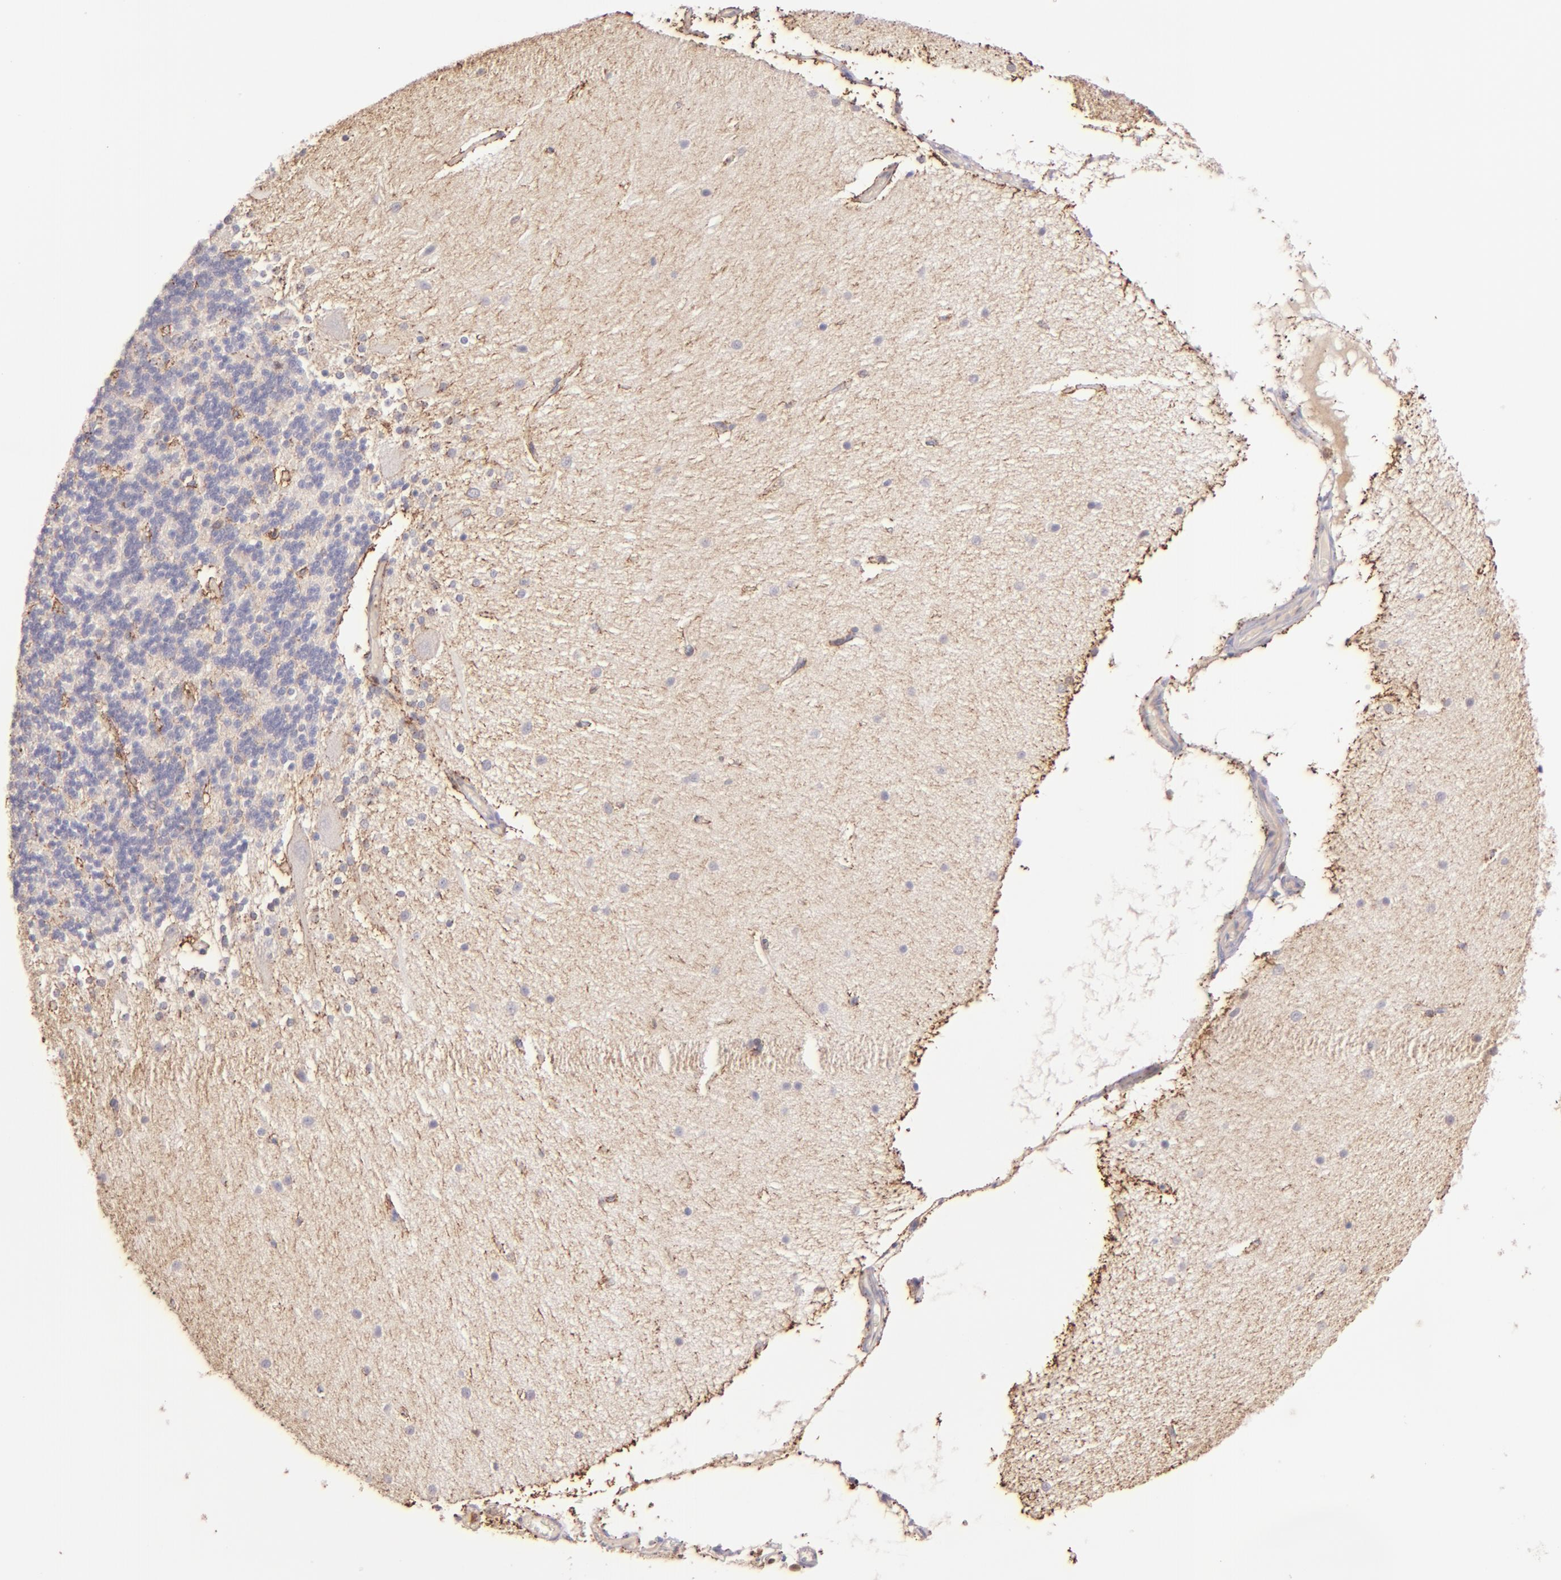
{"staining": {"intensity": "weak", "quantity": "<25%", "location": "cytoplasmic/membranous"}, "tissue": "cerebellum", "cell_type": "Cells in granular layer", "image_type": "normal", "snomed": [{"axis": "morphology", "description": "Normal tissue, NOS"}, {"axis": "topography", "description": "Cerebellum"}], "caption": "DAB (3,3'-diaminobenzidine) immunohistochemical staining of unremarkable human cerebellum demonstrates no significant positivity in cells in granular layer. The staining is performed using DAB brown chromogen with nuclei counter-stained in using hematoxylin.", "gene": "BTK", "patient": {"sex": "female", "age": 54}}